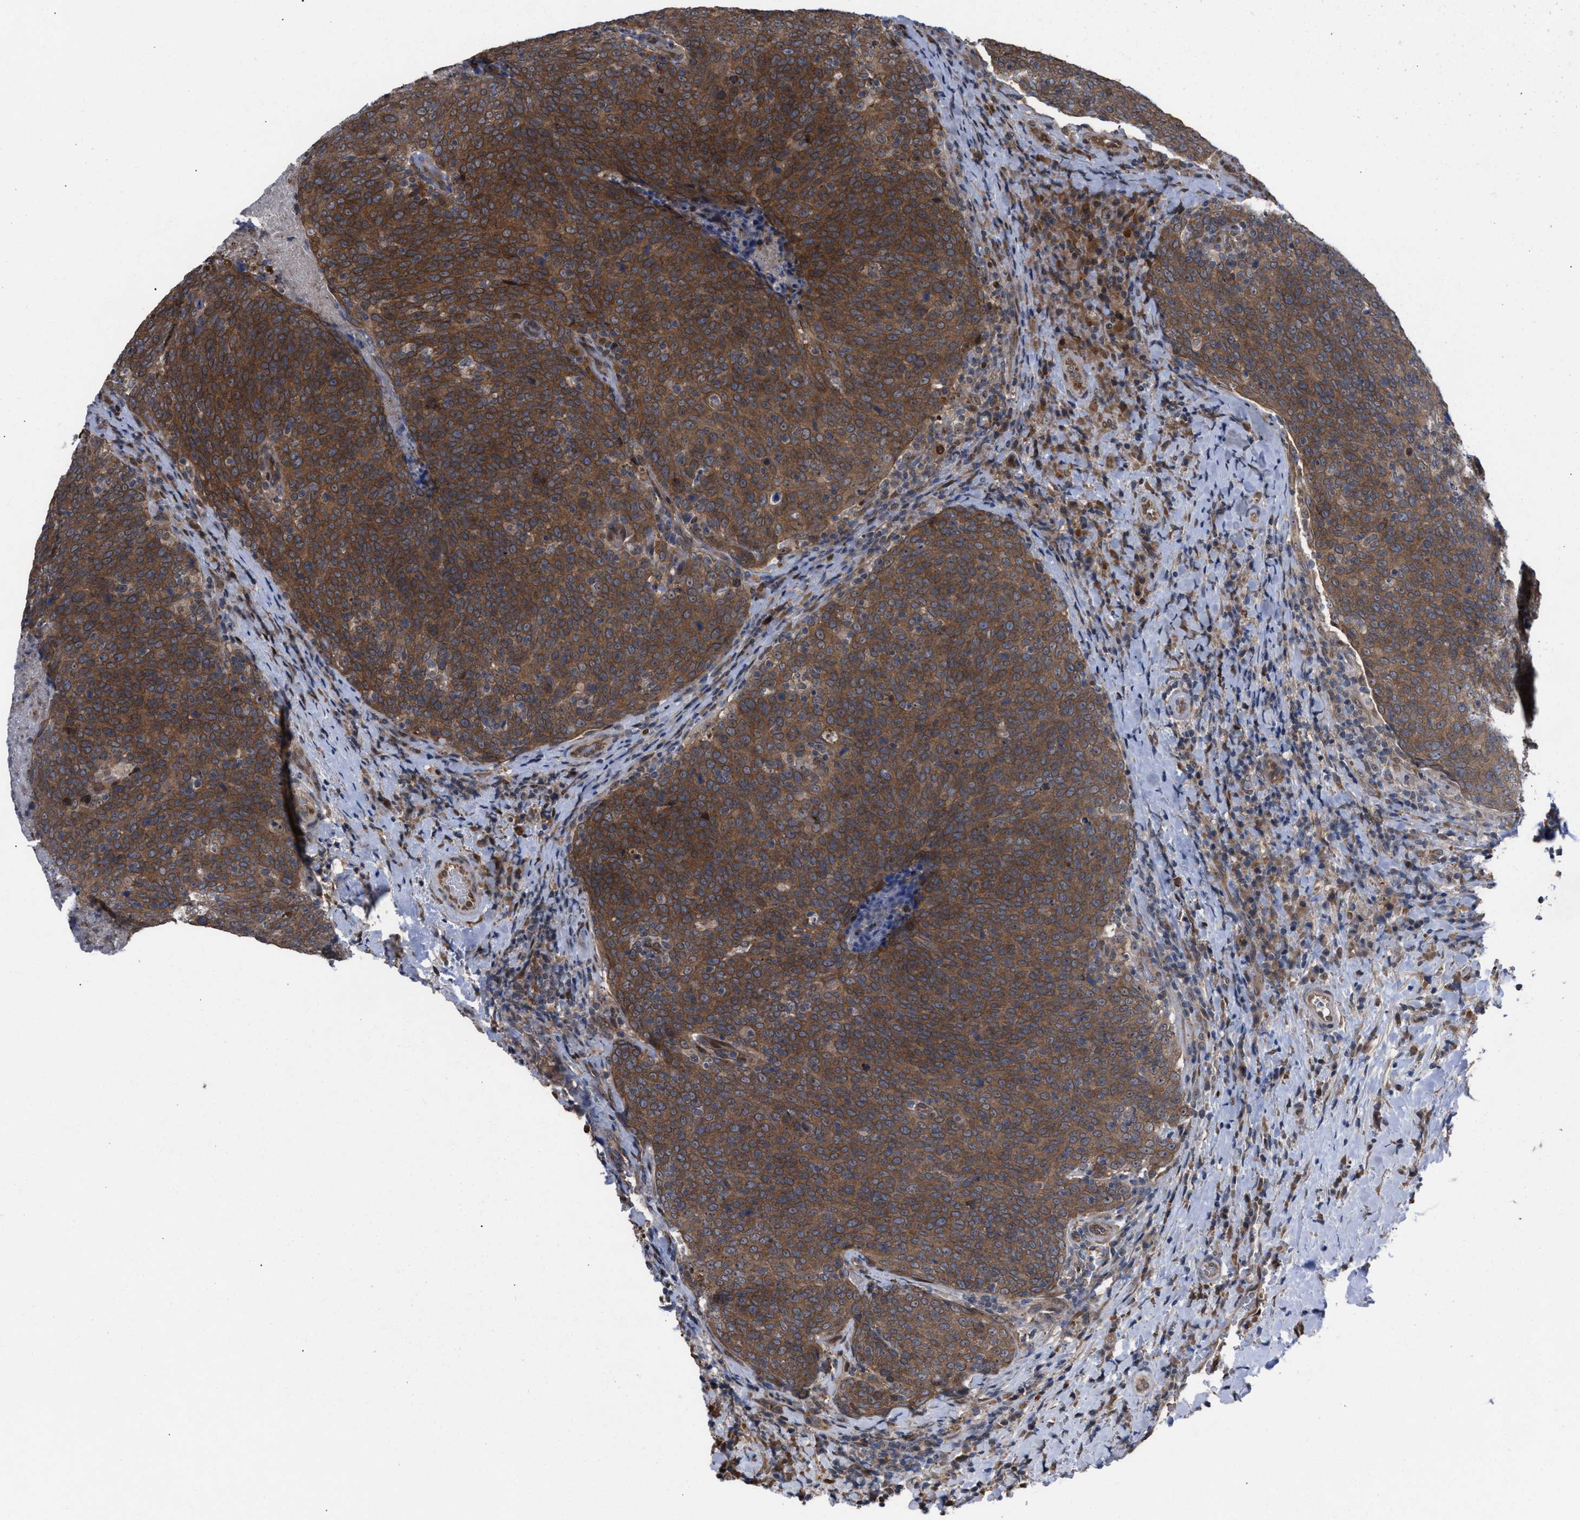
{"staining": {"intensity": "moderate", "quantity": ">75%", "location": "cytoplasmic/membranous"}, "tissue": "head and neck cancer", "cell_type": "Tumor cells", "image_type": "cancer", "snomed": [{"axis": "morphology", "description": "Squamous cell carcinoma, NOS"}, {"axis": "morphology", "description": "Squamous cell carcinoma, metastatic, NOS"}, {"axis": "topography", "description": "Lymph node"}, {"axis": "topography", "description": "Head-Neck"}], "caption": "The image exhibits immunohistochemical staining of head and neck cancer. There is moderate cytoplasmic/membranous positivity is identified in approximately >75% of tumor cells. (DAB (3,3'-diaminobenzidine) IHC with brightfield microscopy, high magnification).", "gene": "TP53BP2", "patient": {"sex": "male", "age": 62}}